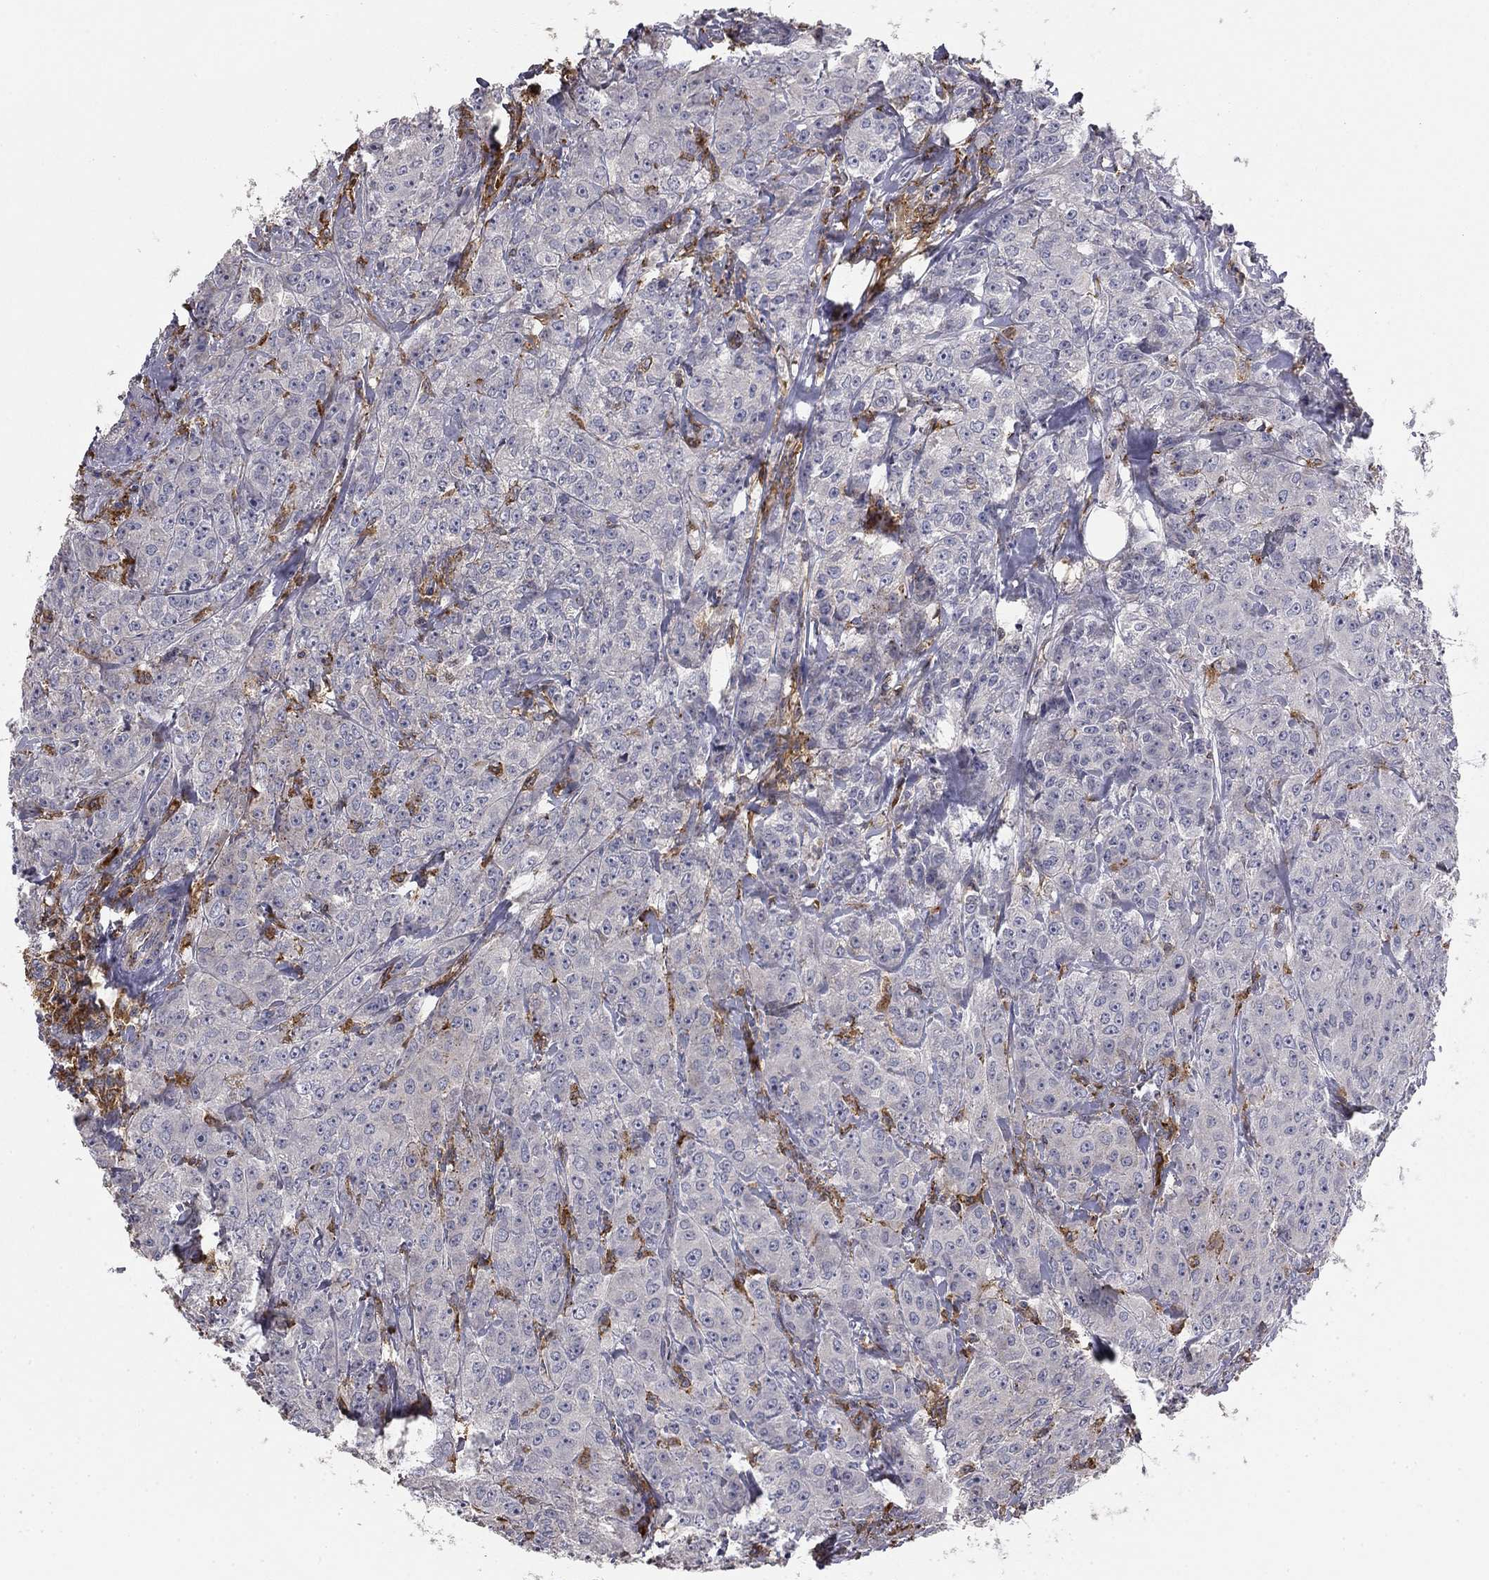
{"staining": {"intensity": "negative", "quantity": "none", "location": "none"}, "tissue": "breast cancer", "cell_type": "Tumor cells", "image_type": "cancer", "snomed": [{"axis": "morphology", "description": "Duct carcinoma"}, {"axis": "topography", "description": "Breast"}], "caption": "Immunohistochemistry histopathology image of neoplastic tissue: human intraductal carcinoma (breast) stained with DAB (3,3'-diaminobenzidine) reveals no significant protein staining in tumor cells.", "gene": "PLCB2", "patient": {"sex": "female", "age": 43}}